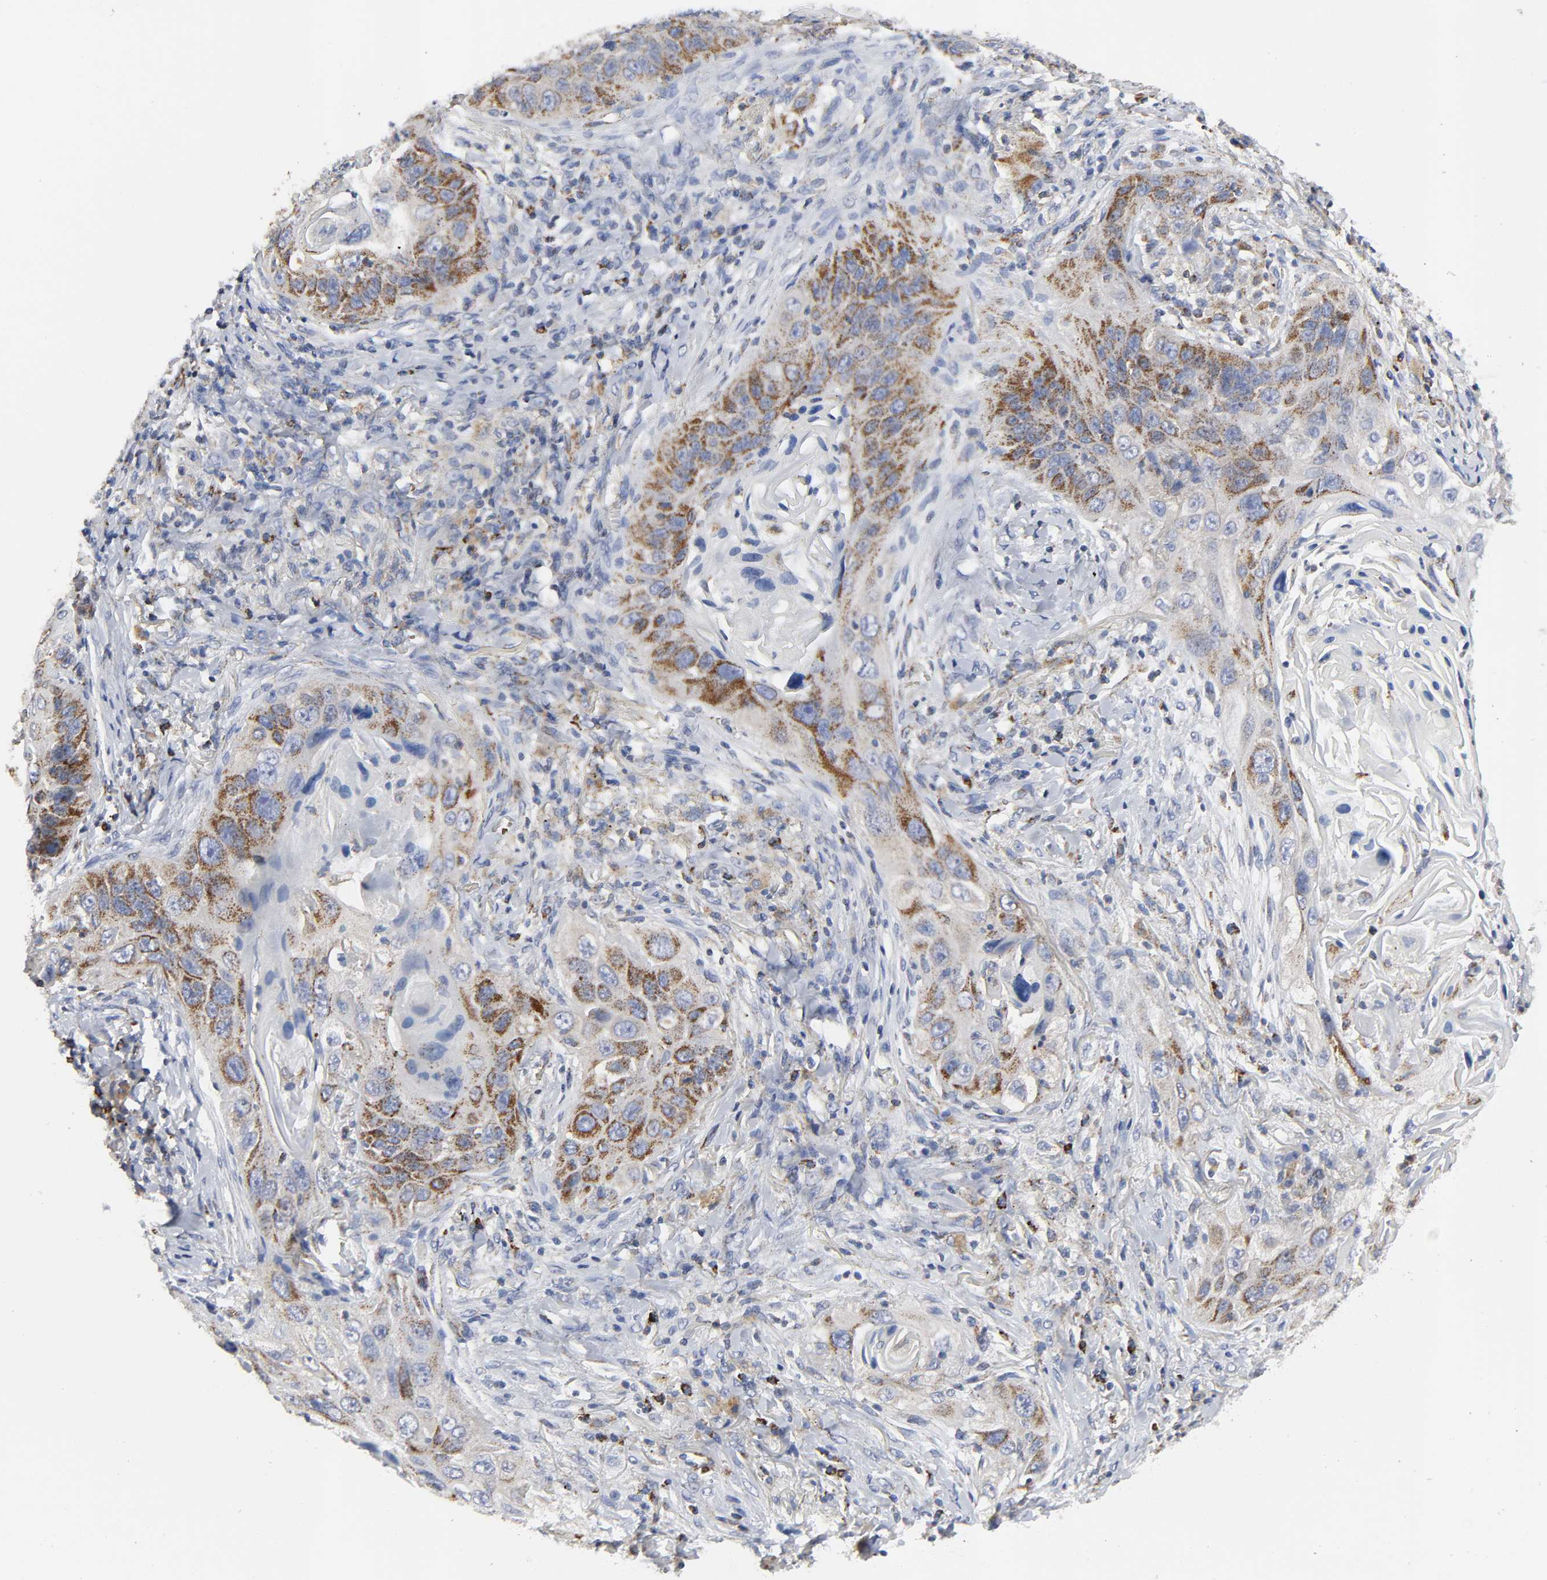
{"staining": {"intensity": "strong", "quantity": "25%-75%", "location": "cytoplasmic/membranous"}, "tissue": "lung cancer", "cell_type": "Tumor cells", "image_type": "cancer", "snomed": [{"axis": "morphology", "description": "Squamous cell carcinoma, NOS"}, {"axis": "topography", "description": "Lung"}], "caption": "Squamous cell carcinoma (lung) stained with a protein marker demonstrates strong staining in tumor cells.", "gene": "AOPEP", "patient": {"sex": "female", "age": 67}}